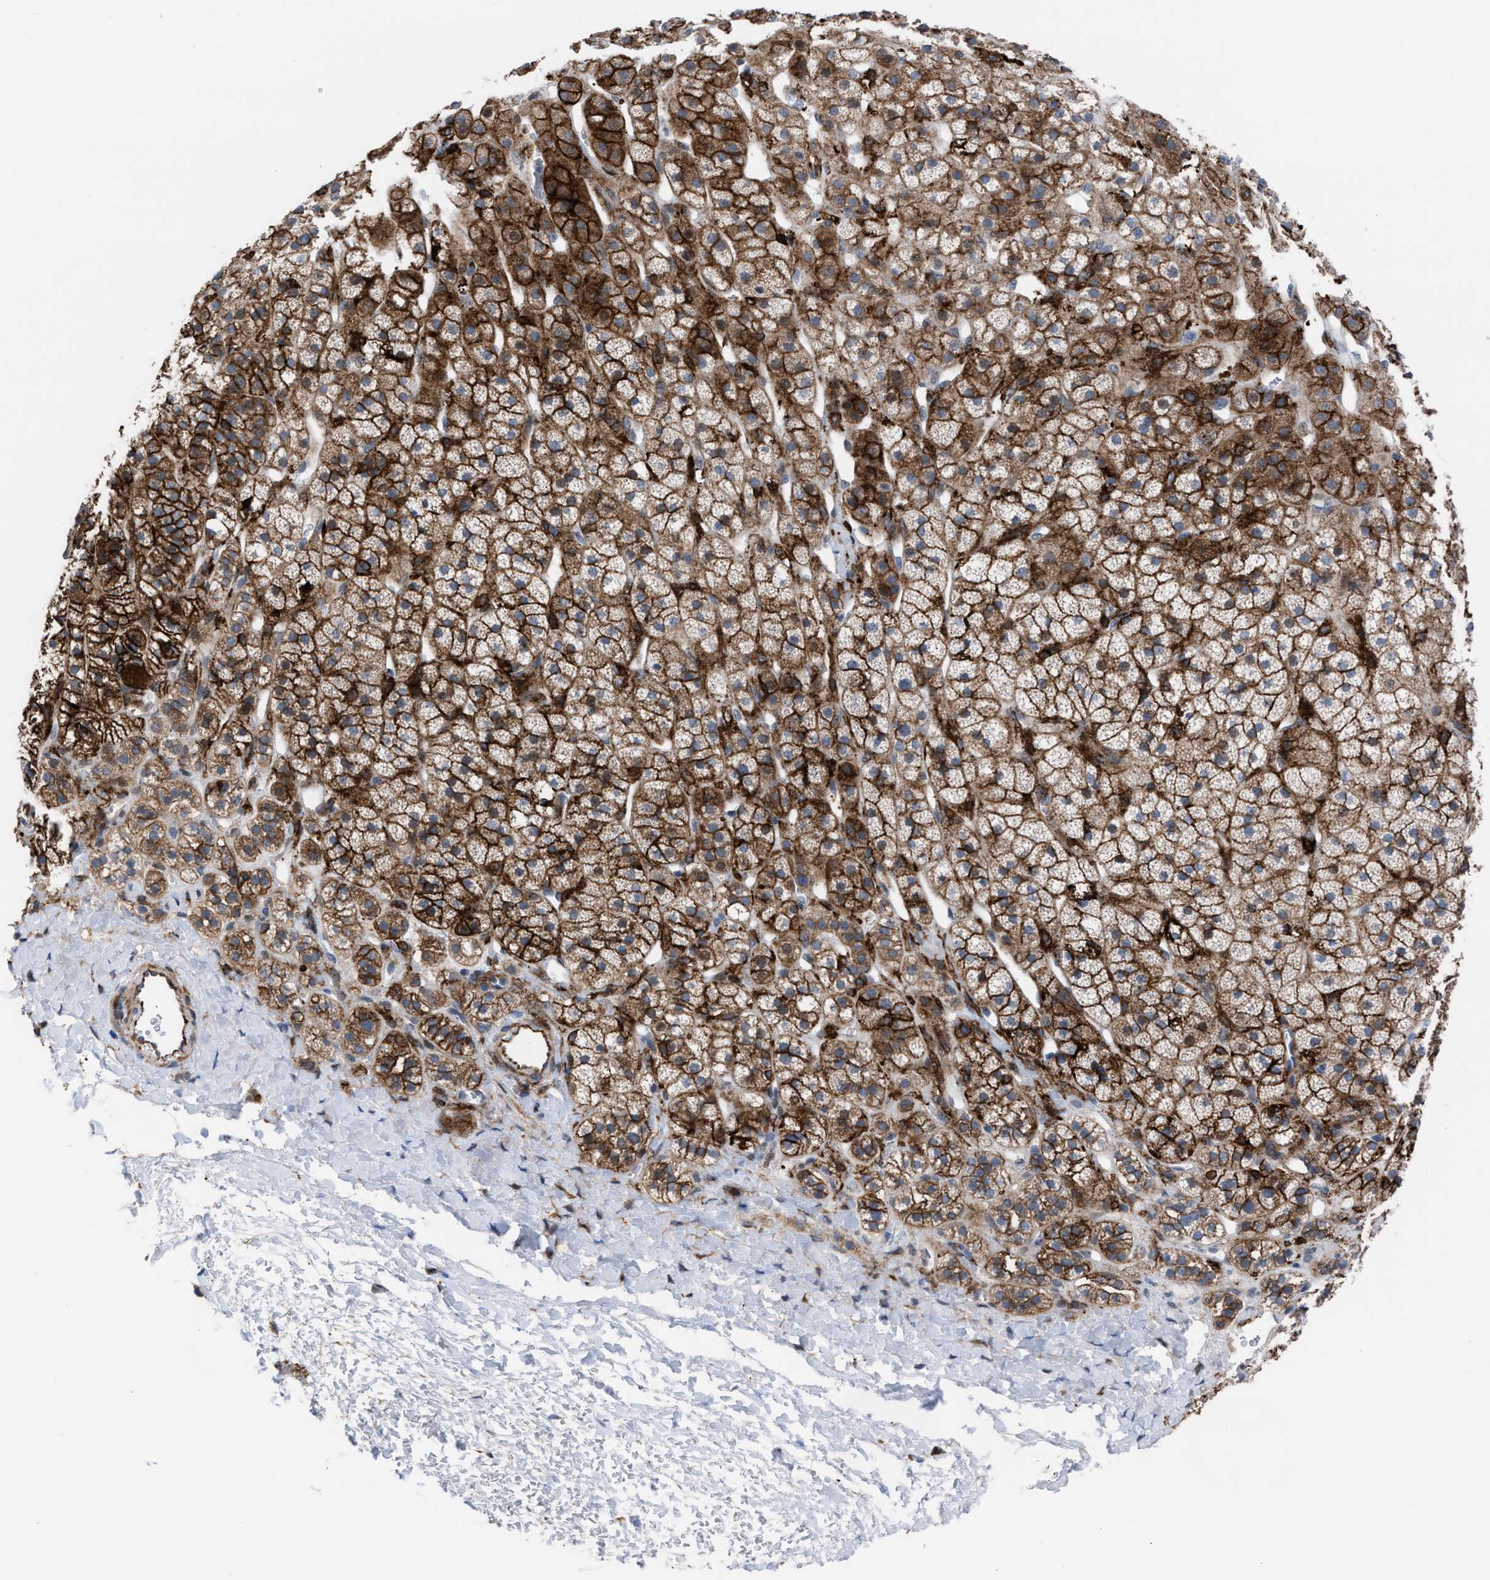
{"staining": {"intensity": "strong", "quantity": ">75%", "location": "cytoplasmic/membranous"}, "tissue": "adrenal gland", "cell_type": "Glandular cells", "image_type": "normal", "snomed": [{"axis": "morphology", "description": "Normal tissue, NOS"}, {"axis": "topography", "description": "Adrenal gland"}], "caption": "Immunohistochemistry (IHC) (DAB (3,3'-diaminobenzidine)) staining of normal adrenal gland demonstrates strong cytoplasmic/membranous protein positivity in approximately >75% of glandular cells. The staining was performed using DAB (3,3'-diaminobenzidine) to visualize the protein expression in brown, while the nuclei were stained in blue with hematoxylin (Magnification: 20x).", "gene": "SLC47A1", "patient": {"sex": "male", "age": 56}}